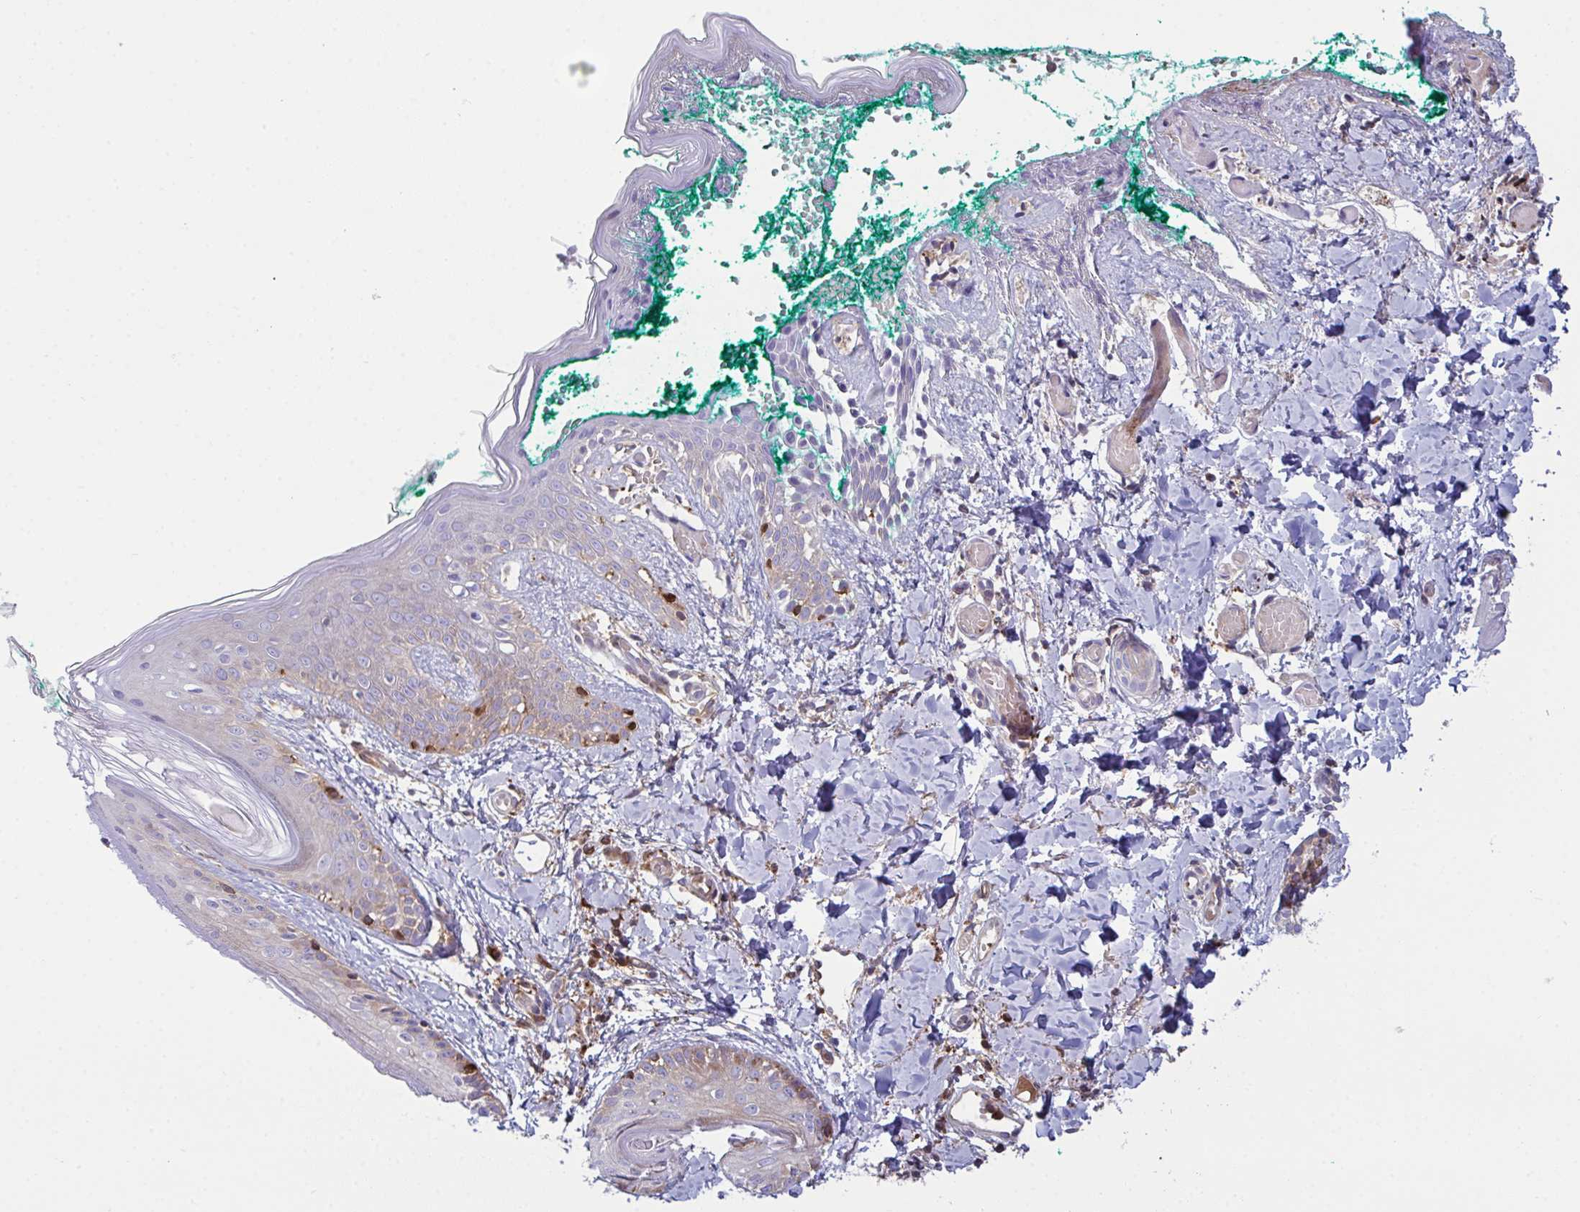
{"staining": {"intensity": "negative", "quantity": "none", "location": "none"}, "tissue": "skin", "cell_type": "Fibroblasts", "image_type": "normal", "snomed": [{"axis": "morphology", "description": "Normal tissue, NOS"}, {"axis": "topography", "description": "Skin"}], "caption": "The photomicrograph shows no staining of fibroblasts in unremarkable skin. (DAB immunohistochemistry (IHC) with hematoxylin counter stain).", "gene": "TSC22D3", "patient": {"sex": "male", "age": 16}}